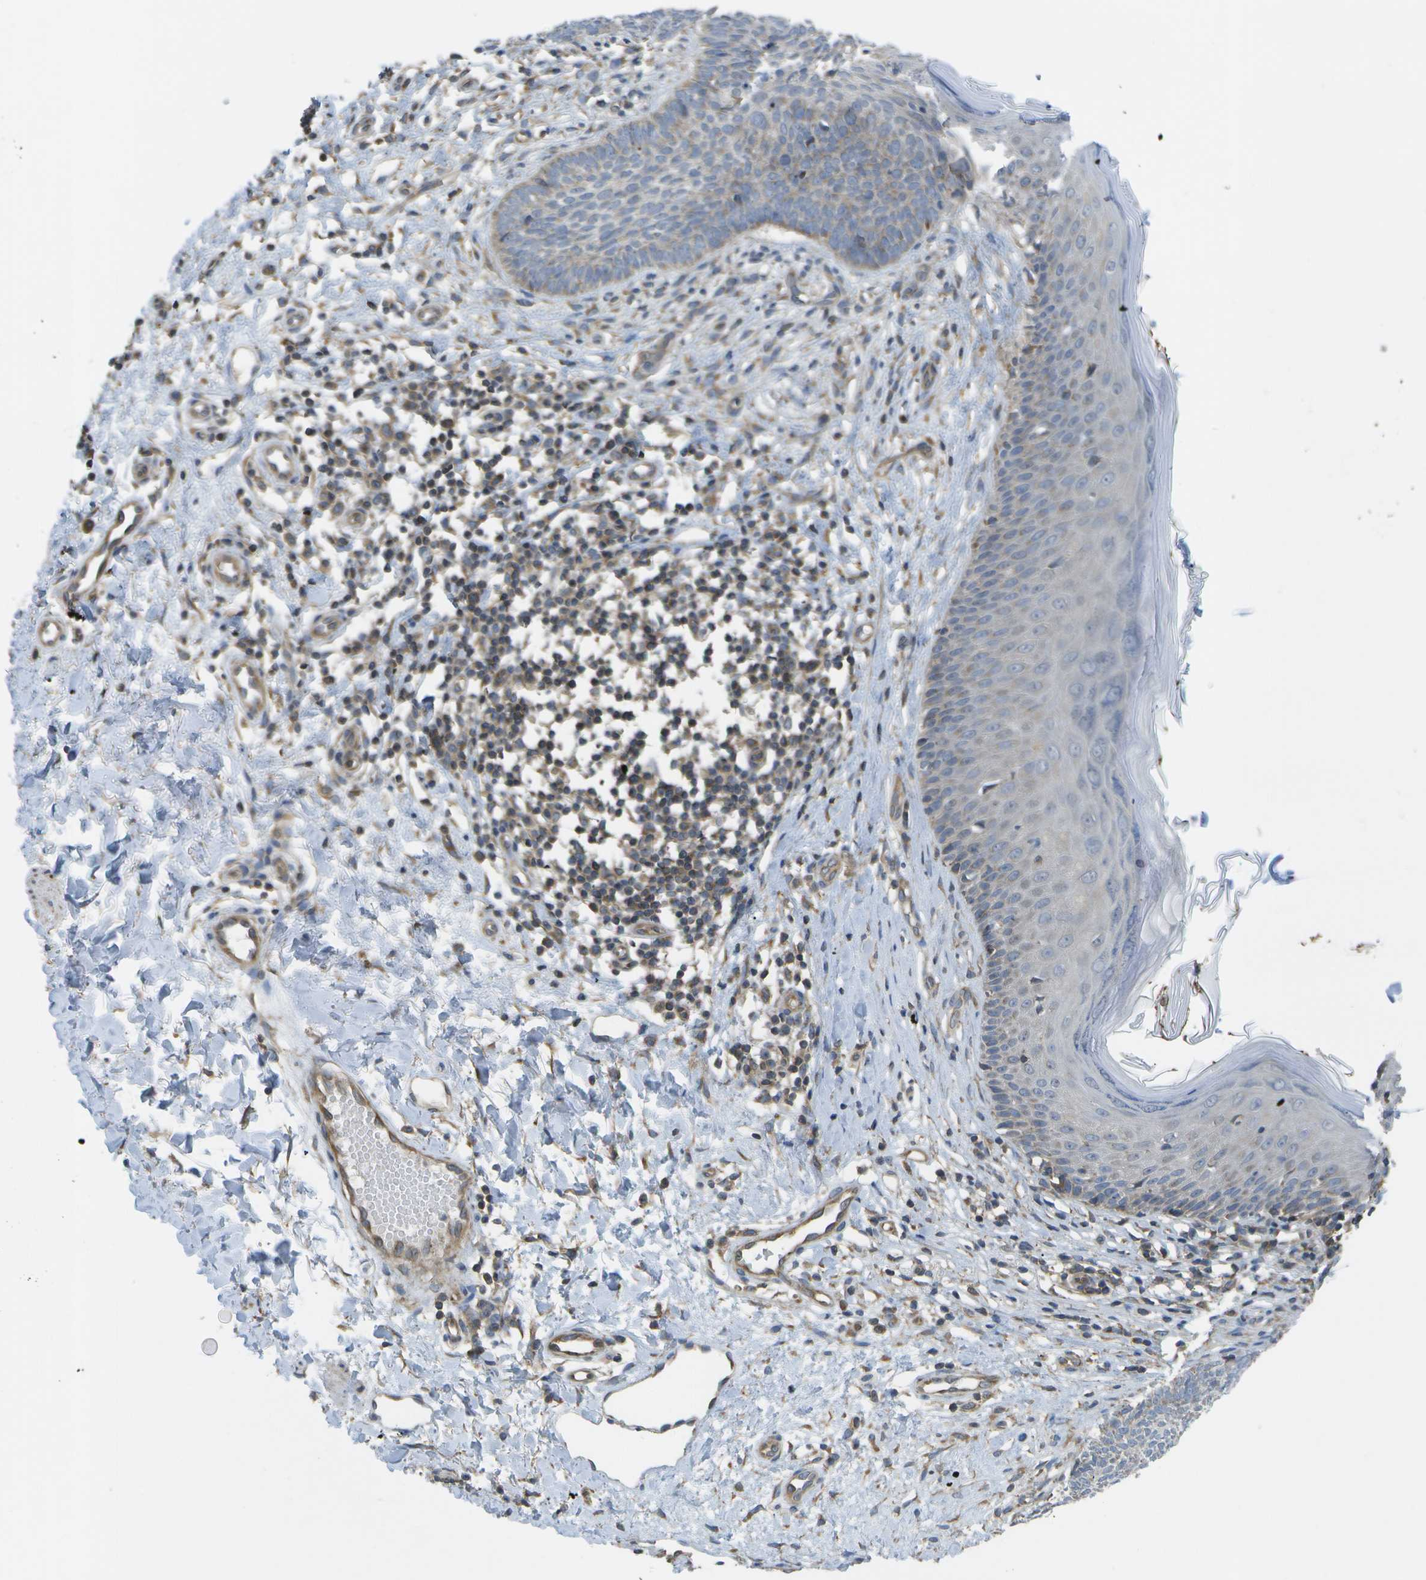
{"staining": {"intensity": "weak", "quantity": "<25%", "location": "cytoplasmic/membranous"}, "tissue": "skin cancer", "cell_type": "Tumor cells", "image_type": "cancer", "snomed": [{"axis": "morphology", "description": "Basal cell carcinoma"}, {"axis": "topography", "description": "Skin"}], "caption": "Immunohistochemical staining of skin basal cell carcinoma shows no significant positivity in tumor cells.", "gene": "DPM3", "patient": {"sex": "male", "age": 60}}